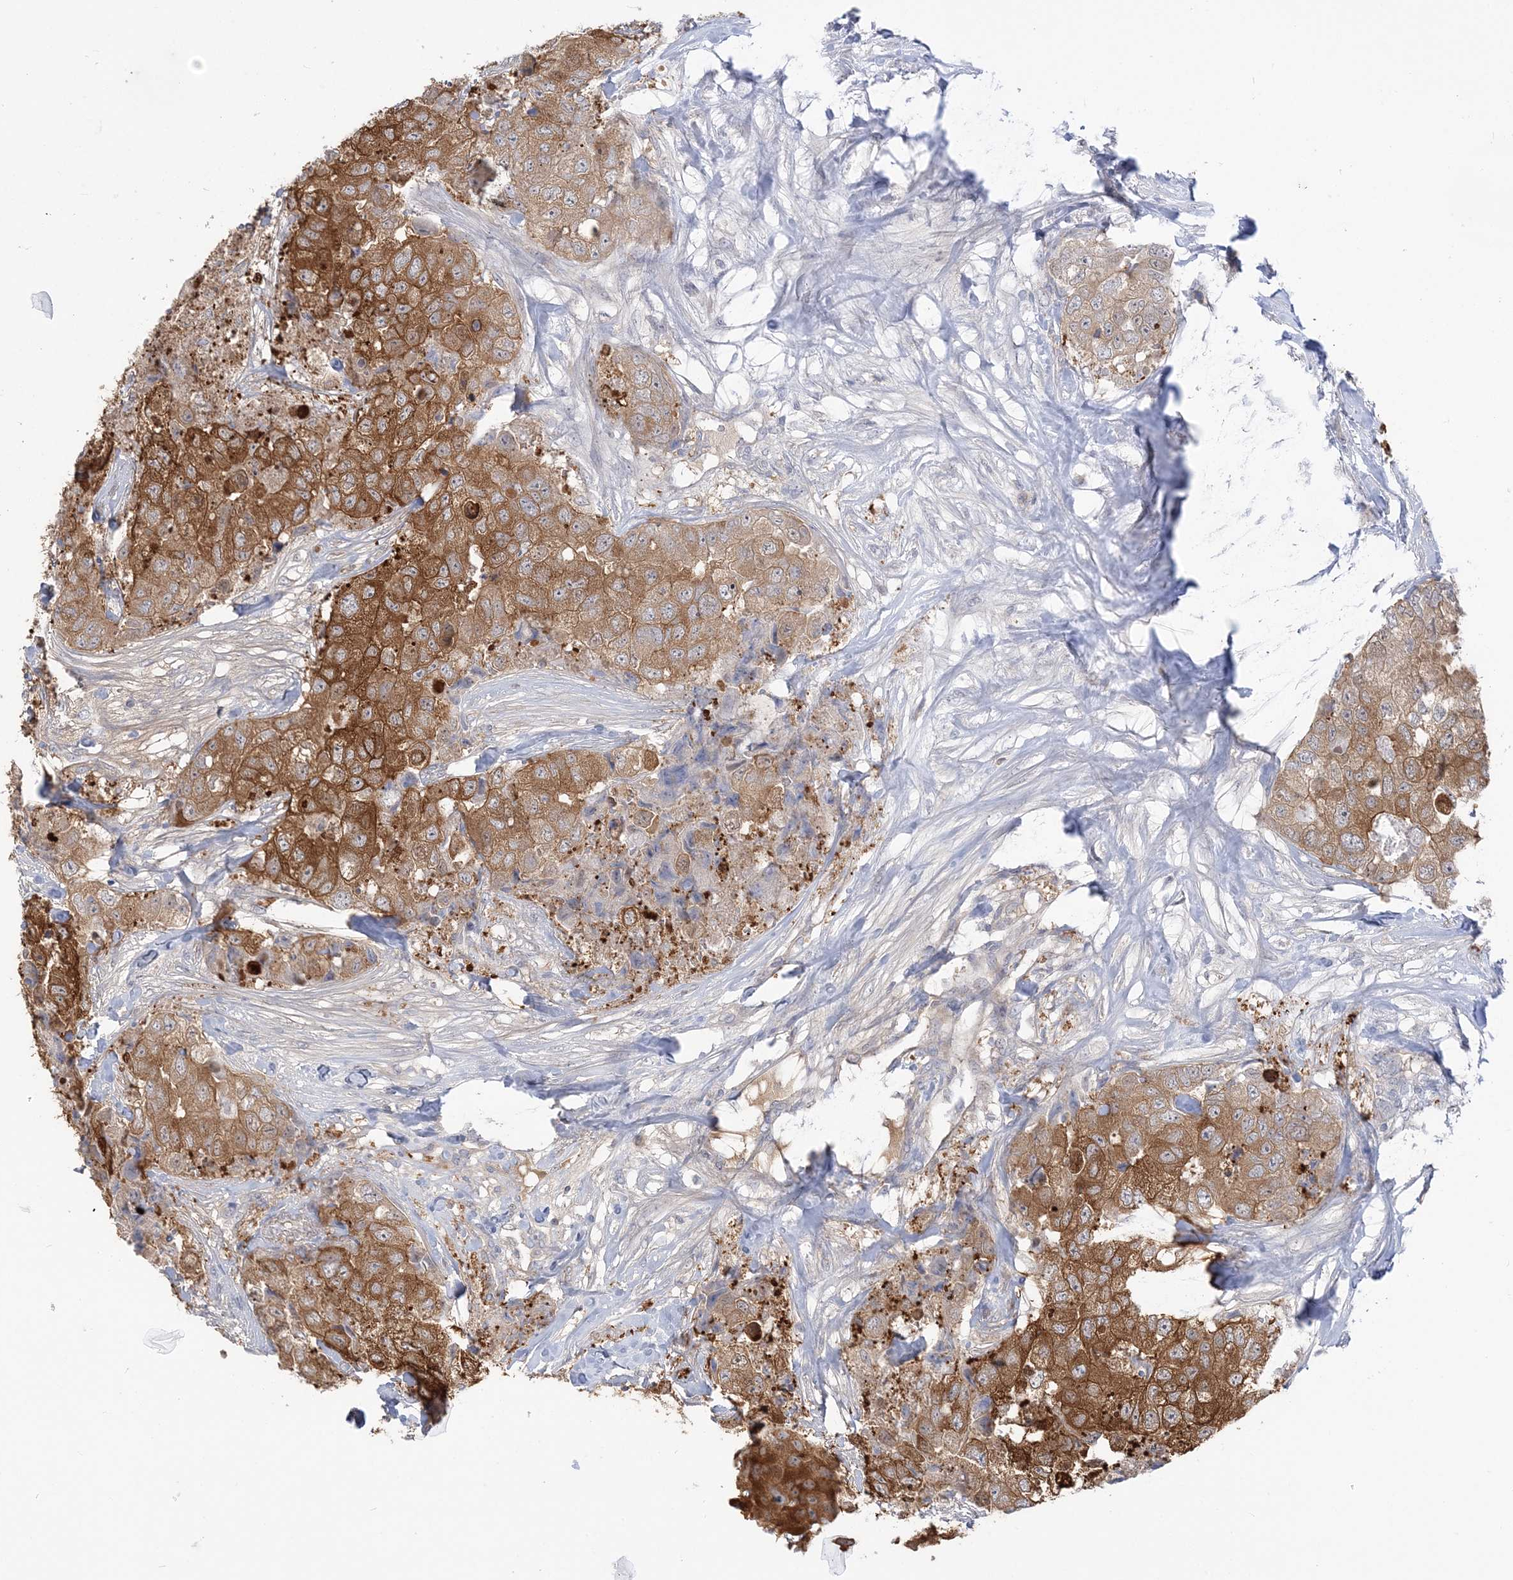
{"staining": {"intensity": "moderate", "quantity": ">75%", "location": "cytoplasmic/membranous"}, "tissue": "breast cancer", "cell_type": "Tumor cells", "image_type": "cancer", "snomed": [{"axis": "morphology", "description": "Duct carcinoma"}, {"axis": "topography", "description": "Breast"}], "caption": "A brown stain highlights moderate cytoplasmic/membranous staining of a protein in invasive ductal carcinoma (breast) tumor cells.", "gene": "THADA", "patient": {"sex": "female", "age": 62}}